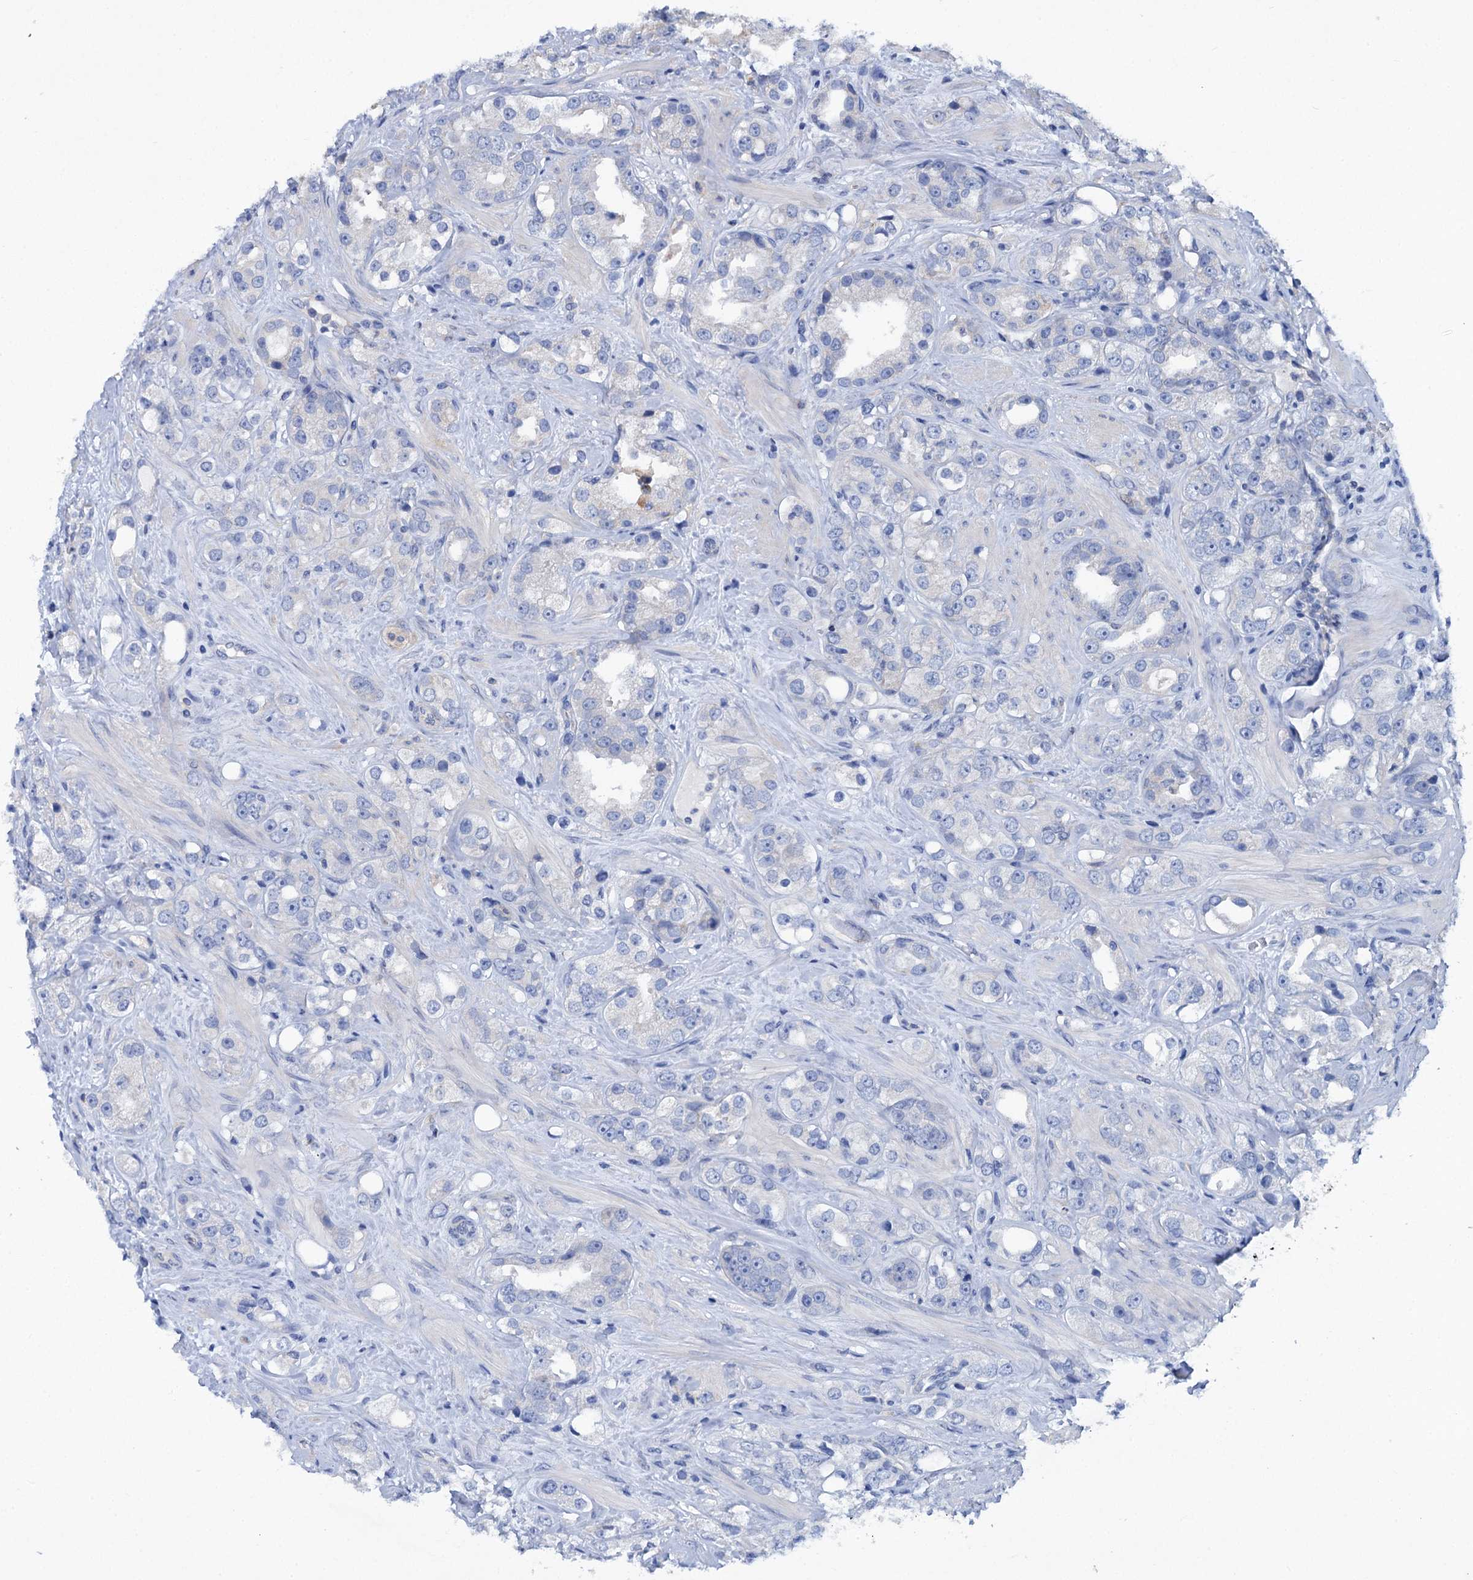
{"staining": {"intensity": "negative", "quantity": "none", "location": "none"}, "tissue": "prostate cancer", "cell_type": "Tumor cells", "image_type": "cancer", "snomed": [{"axis": "morphology", "description": "Adenocarcinoma, NOS"}, {"axis": "topography", "description": "Prostate"}], "caption": "Human prostate adenocarcinoma stained for a protein using IHC displays no positivity in tumor cells.", "gene": "TRIM55", "patient": {"sex": "male", "age": 79}}